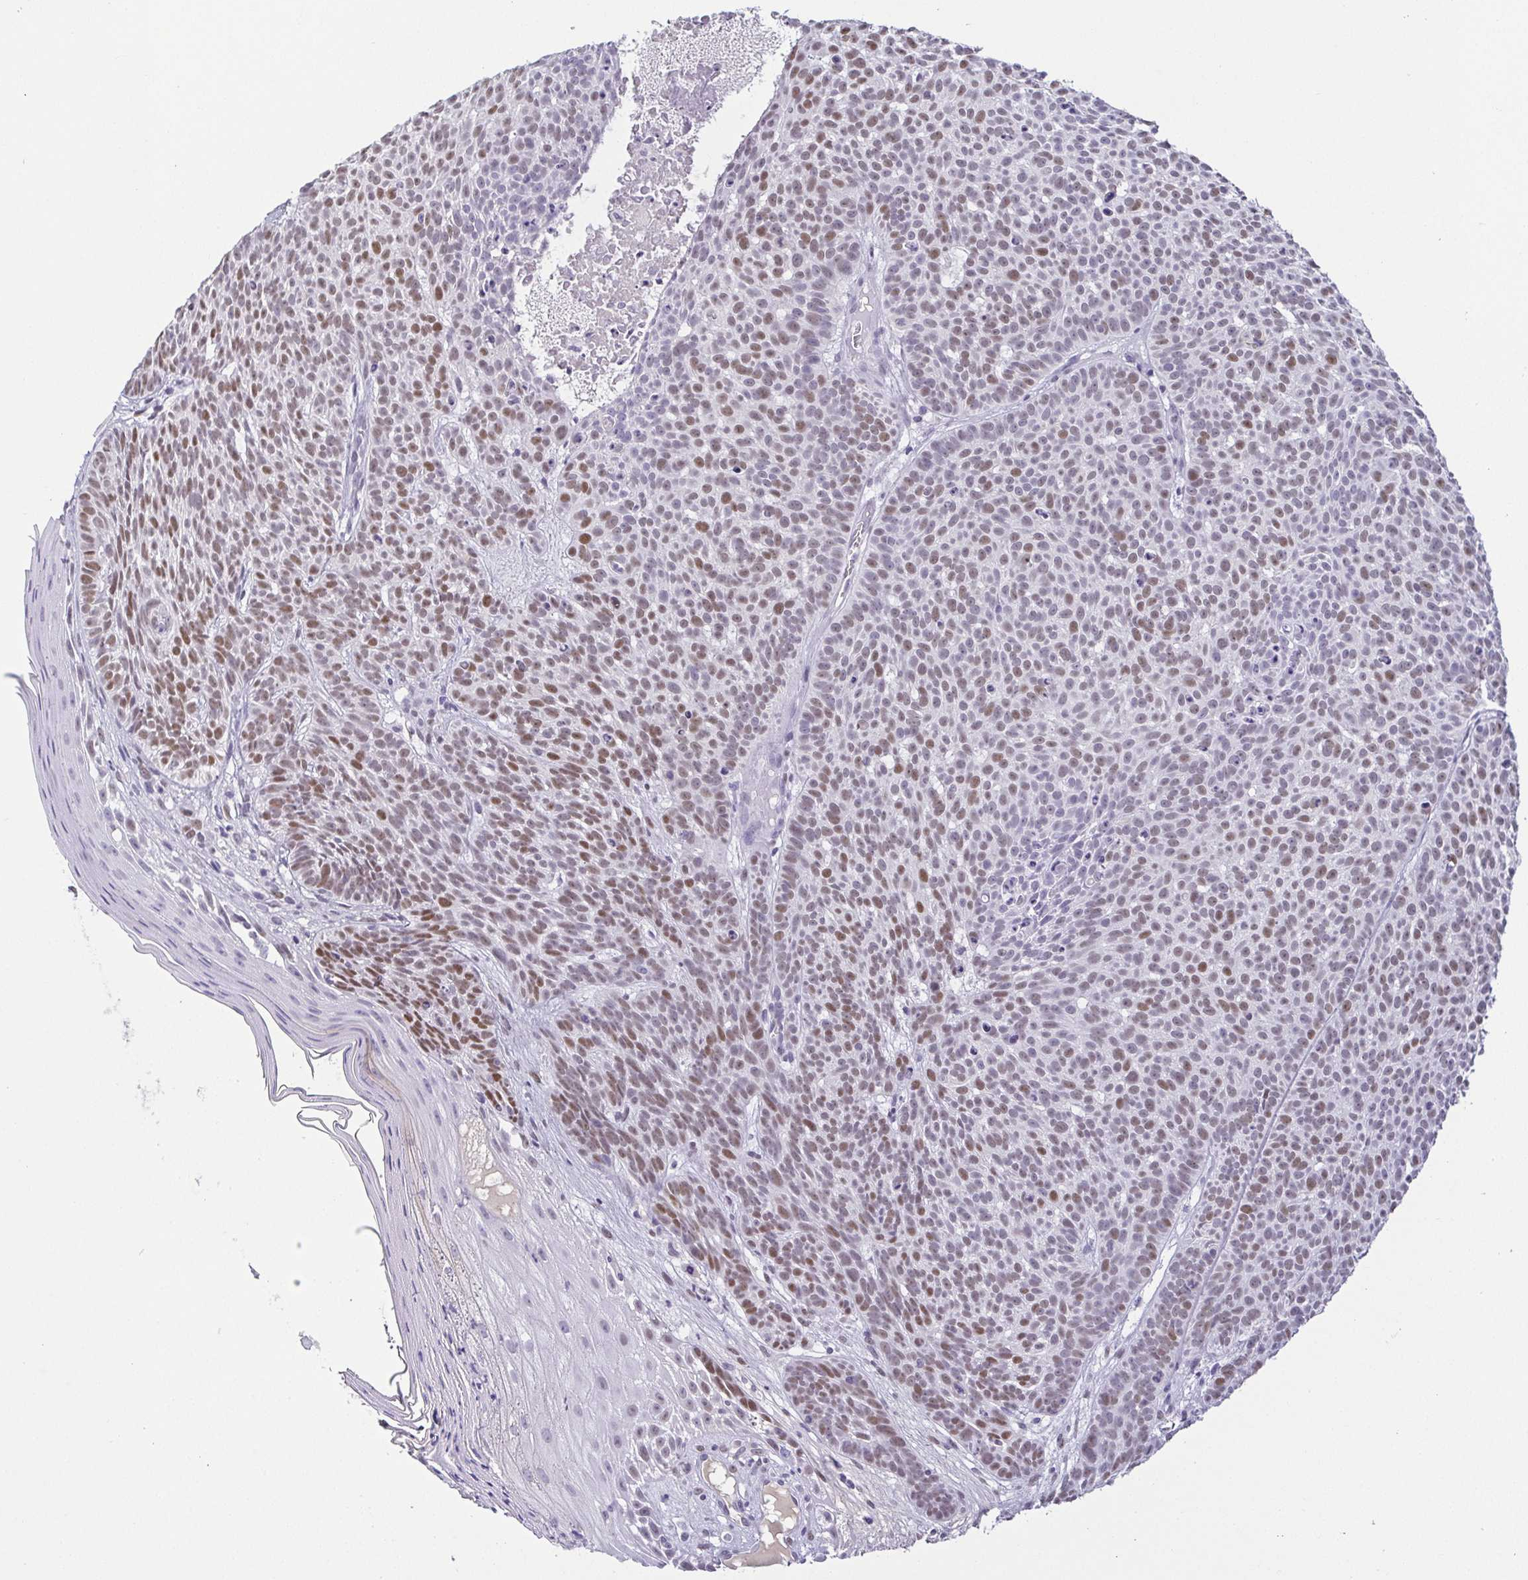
{"staining": {"intensity": "moderate", "quantity": "25%-75%", "location": "nuclear"}, "tissue": "skin cancer", "cell_type": "Tumor cells", "image_type": "cancer", "snomed": [{"axis": "morphology", "description": "Basal cell carcinoma"}, {"axis": "topography", "description": "Skin"}], "caption": "Human skin basal cell carcinoma stained with a protein marker displays moderate staining in tumor cells.", "gene": "TCF3", "patient": {"sex": "male", "age": 90}}